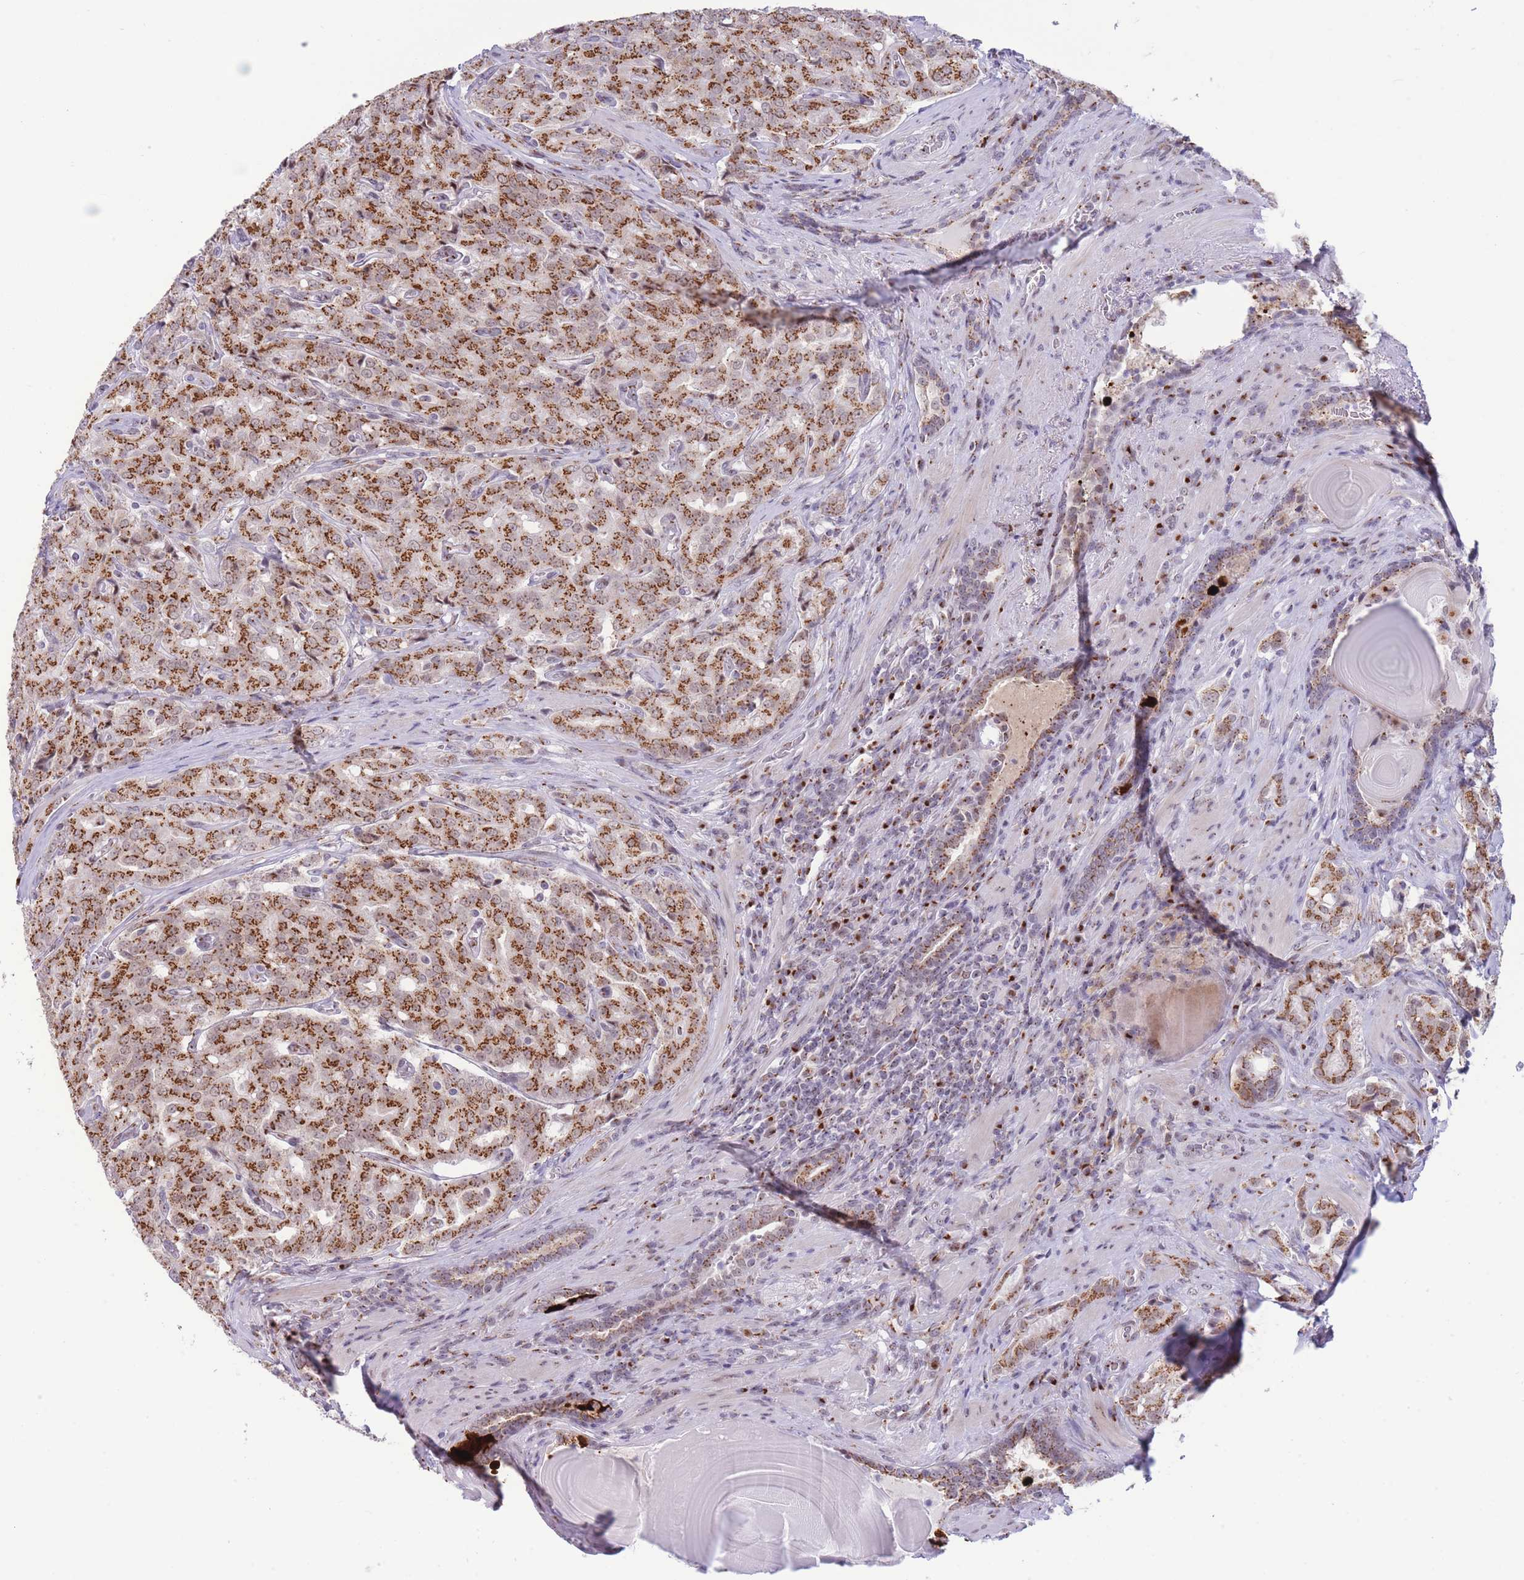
{"staining": {"intensity": "strong", "quantity": ">75%", "location": "cytoplasmic/membranous"}, "tissue": "prostate cancer", "cell_type": "Tumor cells", "image_type": "cancer", "snomed": [{"axis": "morphology", "description": "Adenocarcinoma, High grade"}, {"axis": "topography", "description": "Prostate"}], "caption": "Immunohistochemistry (IHC) of adenocarcinoma (high-grade) (prostate) displays high levels of strong cytoplasmic/membranous expression in approximately >75% of tumor cells.", "gene": "INO80C", "patient": {"sex": "male", "age": 68}}